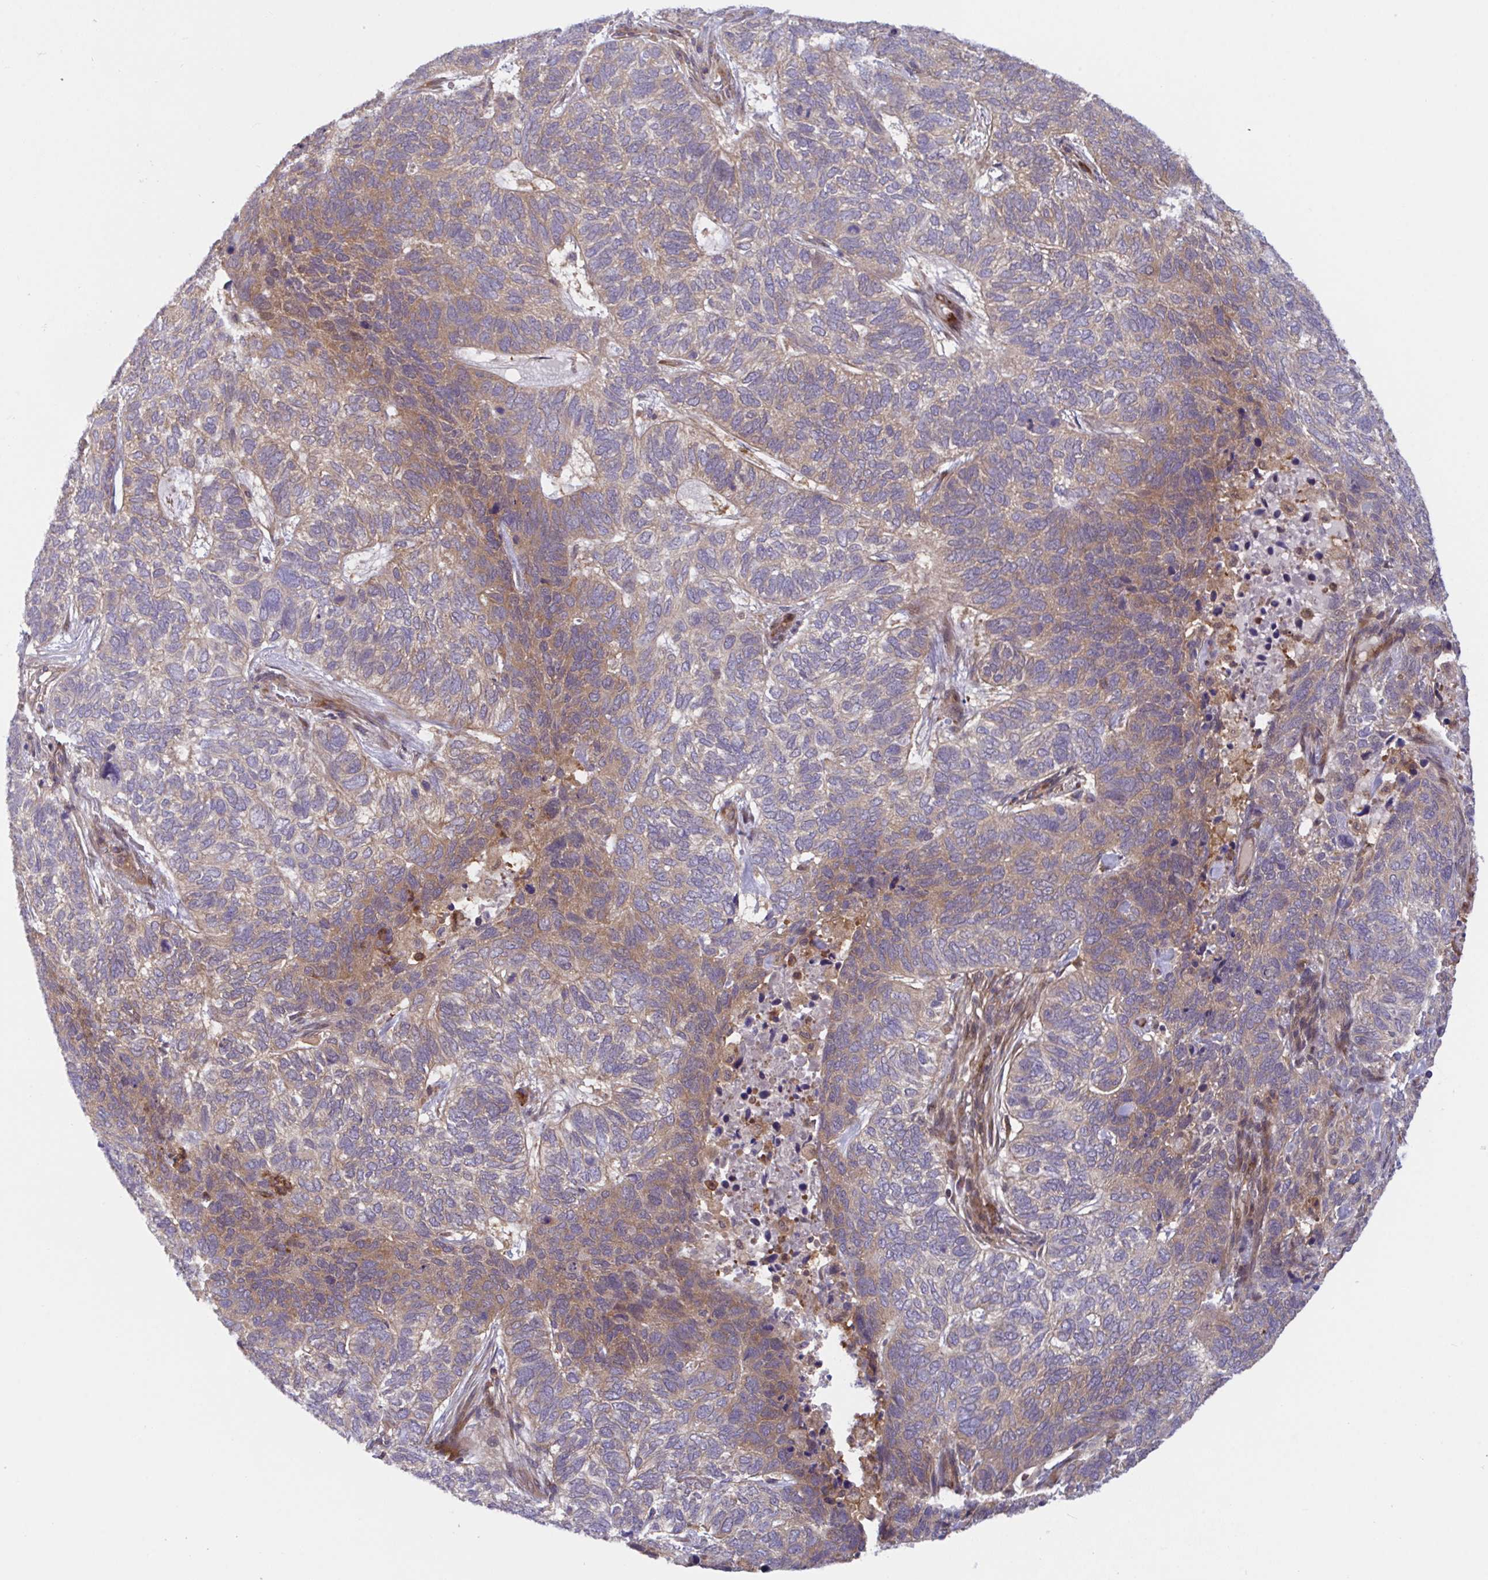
{"staining": {"intensity": "moderate", "quantity": "25%-75%", "location": "cytoplasmic/membranous"}, "tissue": "skin cancer", "cell_type": "Tumor cells", "image_type": "cancer", "snomed": [{"axis": "morphology", "description": "Basal cell carcinoma"}, {"axis": "topography", "description": "Skin"}], "caption": "Immunohistochemical staining of human skin basal cell carcinoma shows medium levels of moderate cytoplasmic/membranous expression in approximately 25%-75% of tumor cells.", "gene": "LMNTD2", "patient": {"sex": "female", "age": 65}}